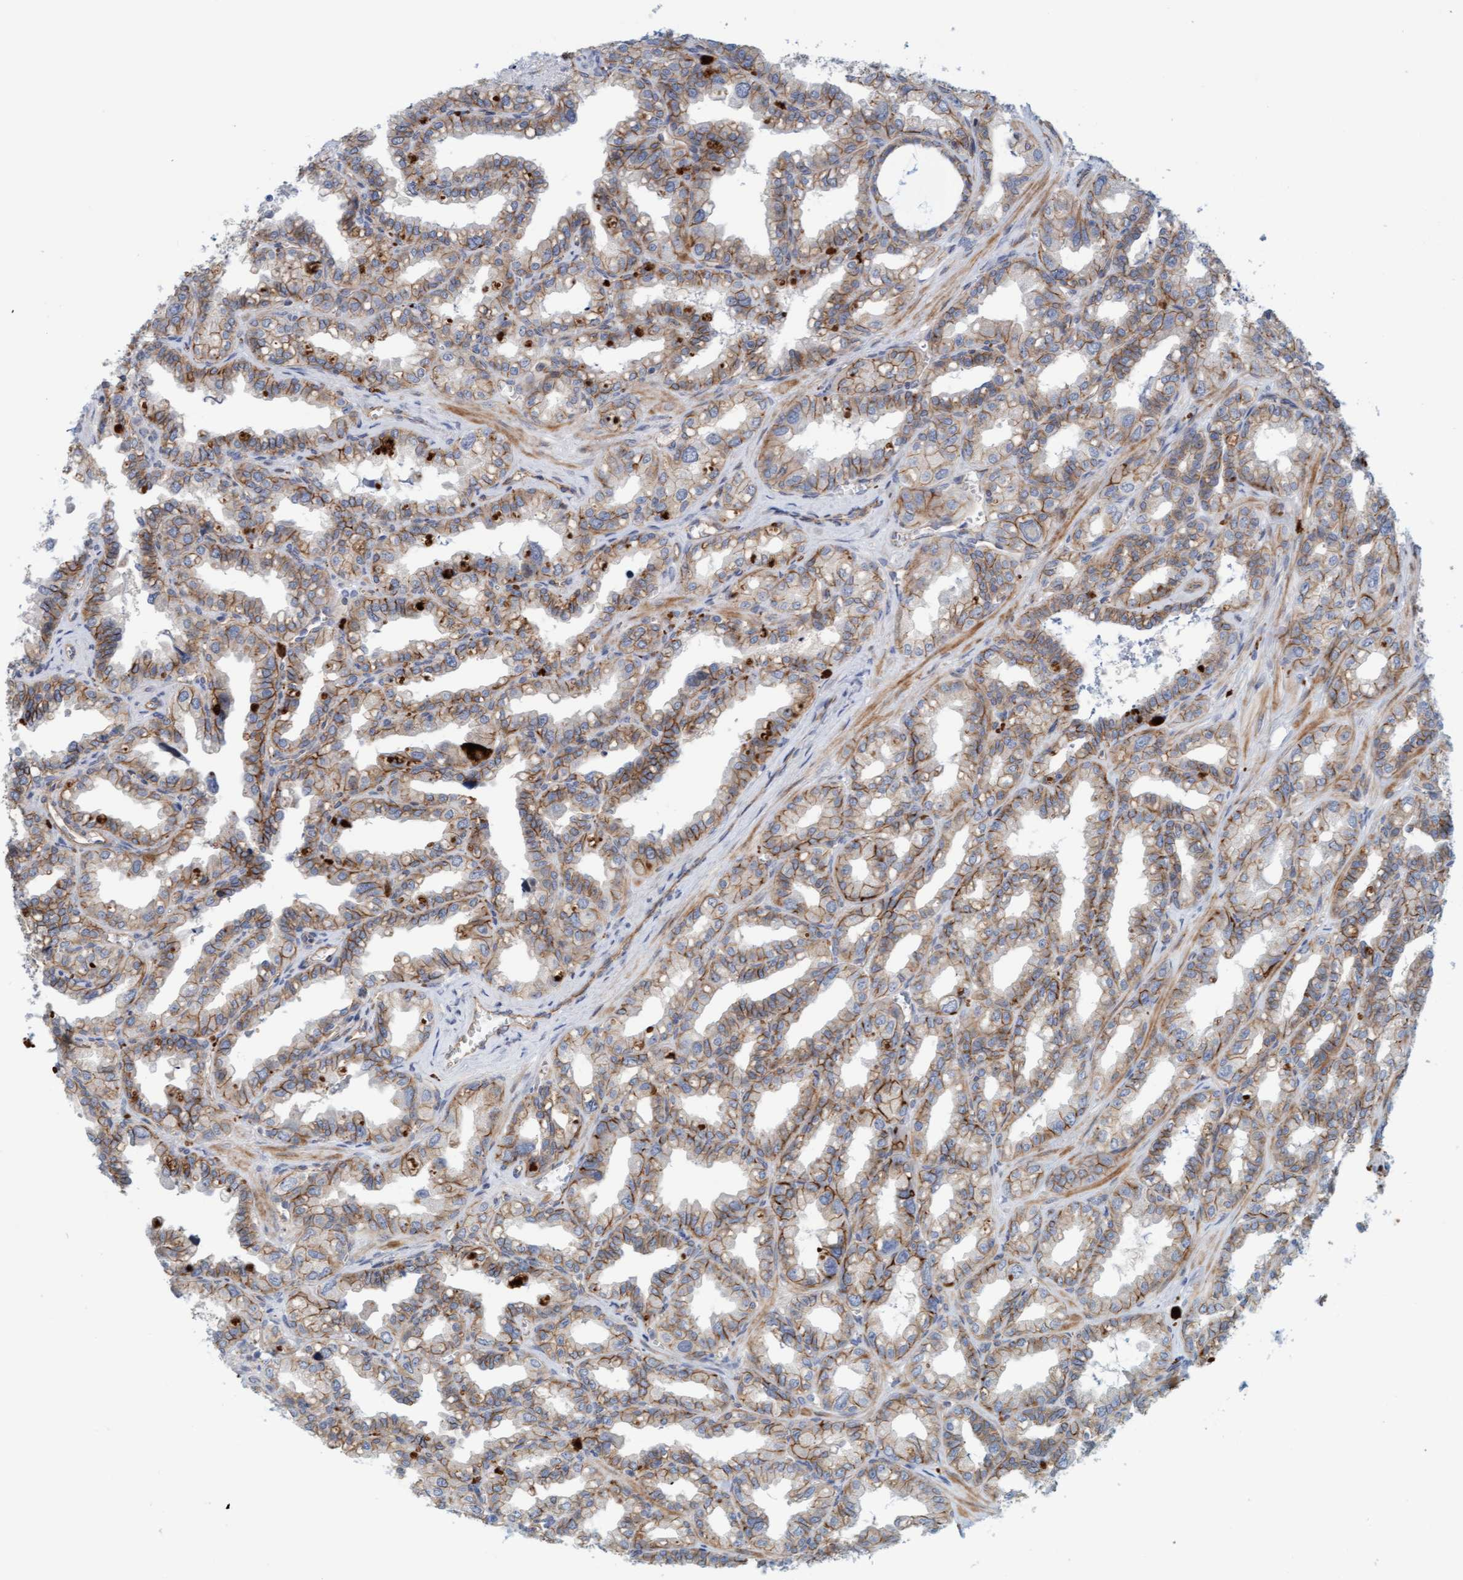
{"staining": {"intensity": "moderate", "quantity": "25%-75%", "location": "cytoplasmic/membranous"}, "tissue": "seminal vesicle", "cell_type": "Glandular cells", "image_type": "normal", "snomed": [{"axis": "morphology", "description": "Normal tissue, NOS"}, {"axis": "topography", "description": "Prostate"}, {"axis": "topography", "description": "Seminal veicle"}], "caption": "High-magnification brightfield microscopy of benign seminal vesicle stained with DAB (3,3'-diaminobenzidine) (brown) and counterstained with hematoxylin (blue). glandular cells exhibit moderate cytoplasmic/membranous staining is appreciated in about25%-75% of cells. Using DAB (3,3'-diaminobenzidine) (brown) and hematoxylin (blue) stains, captured at high magnification using brightfield microscopy.", "gene": "KRBA2", "patient": {"sex": "male", "age": 51}}